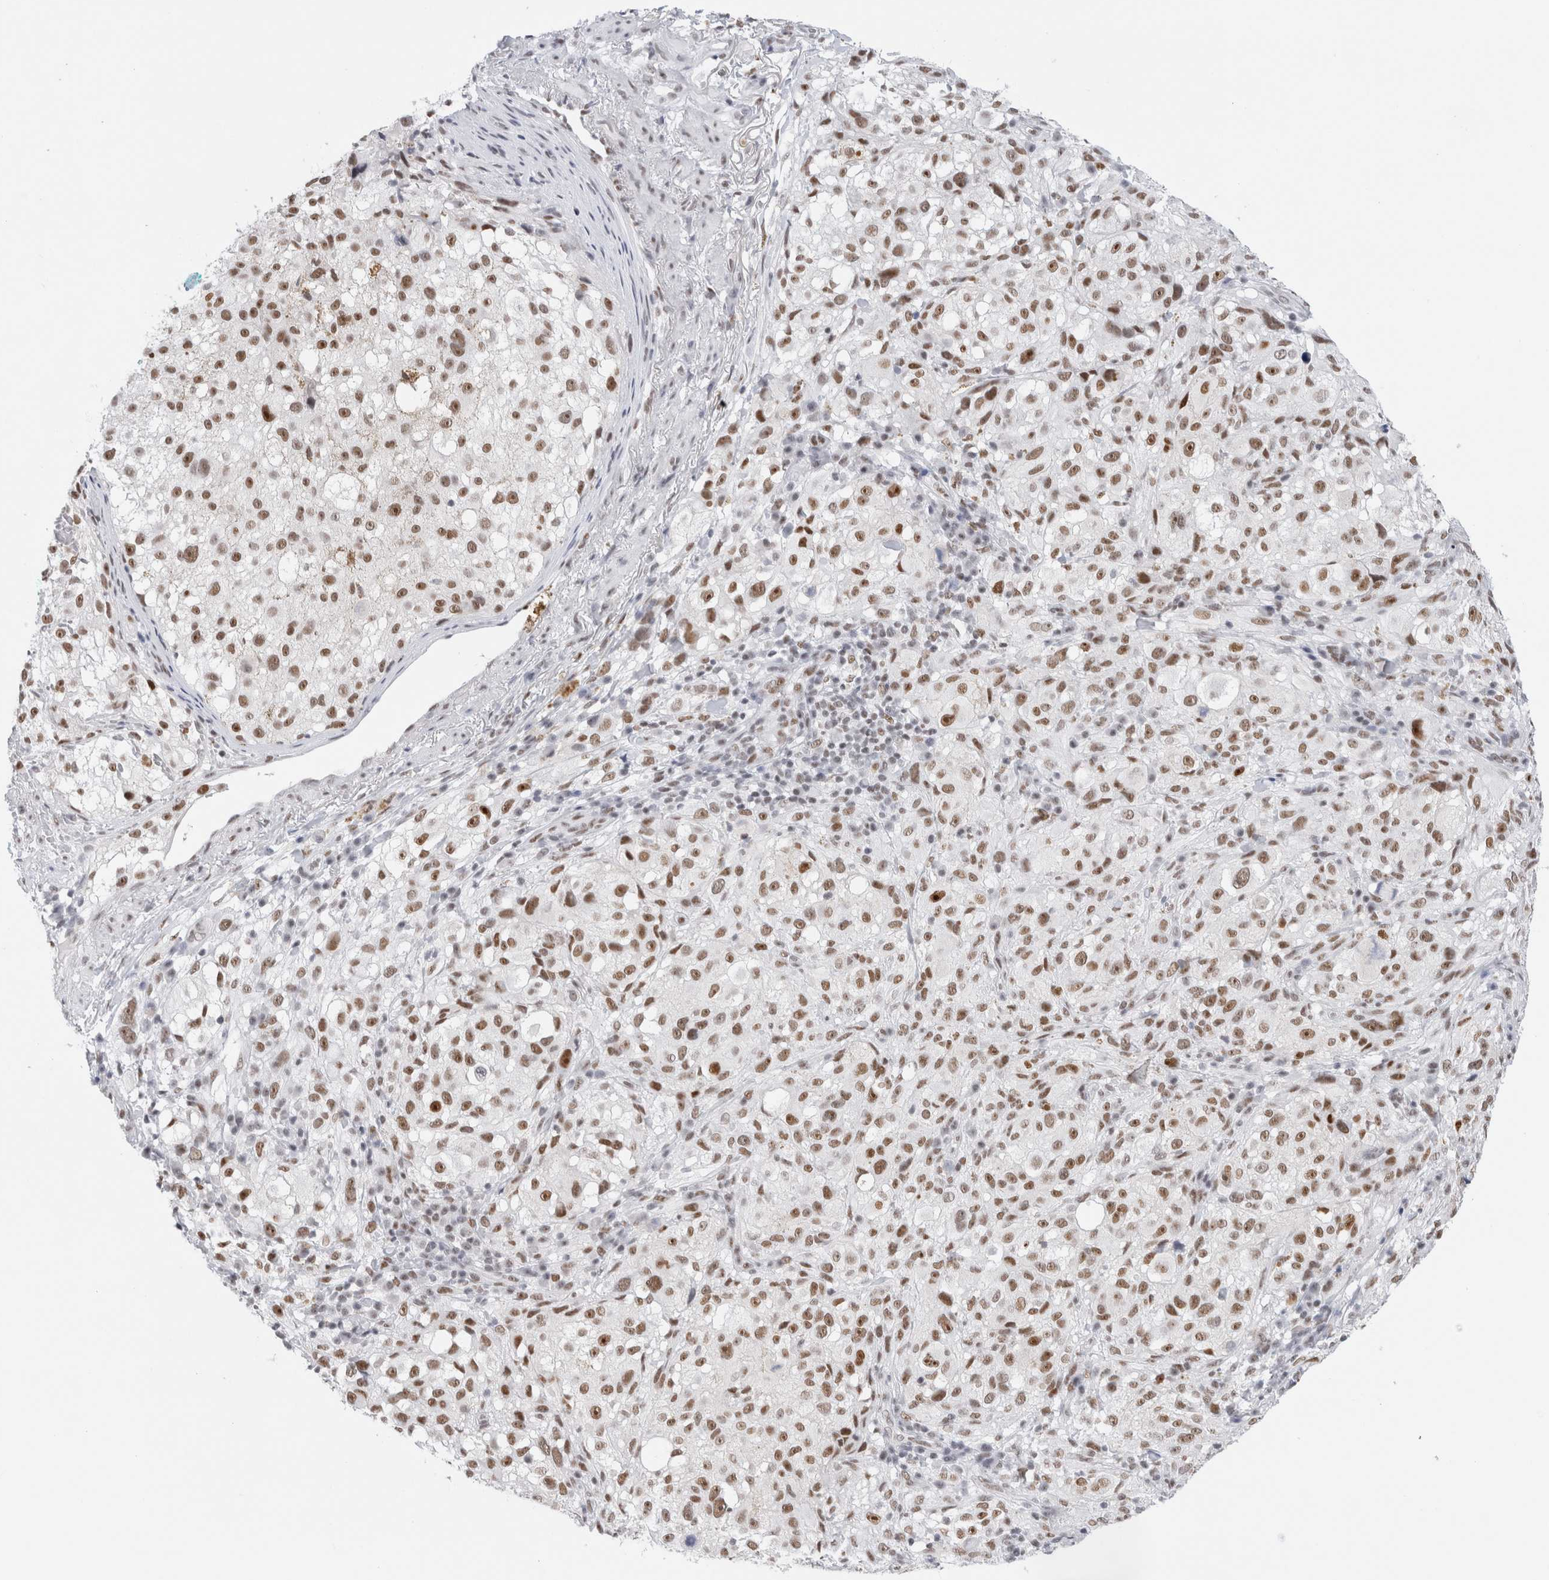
{"staining": {"intensity": "moderate", "quantity": ">75%", "location": "nuclear"}, "tissue": "melanoma", "cell_type": "Tumor cells", "image_type": "cancer", "snomed": [{"axis": "morphology", "description": "Necrosis, NOS"}, {"axis": "morphology", "description": "Malignant melanoma, NOS"}, {"axis": "topography", "description": "Skin"}], "caption": "Moderate nuclear staining for a protein is present in about >75% of tumor cells of melanoma using immunohistochemistry (IHC).", "gene": "COPS7A", "patient": {"sex": "female", "age": 87}}